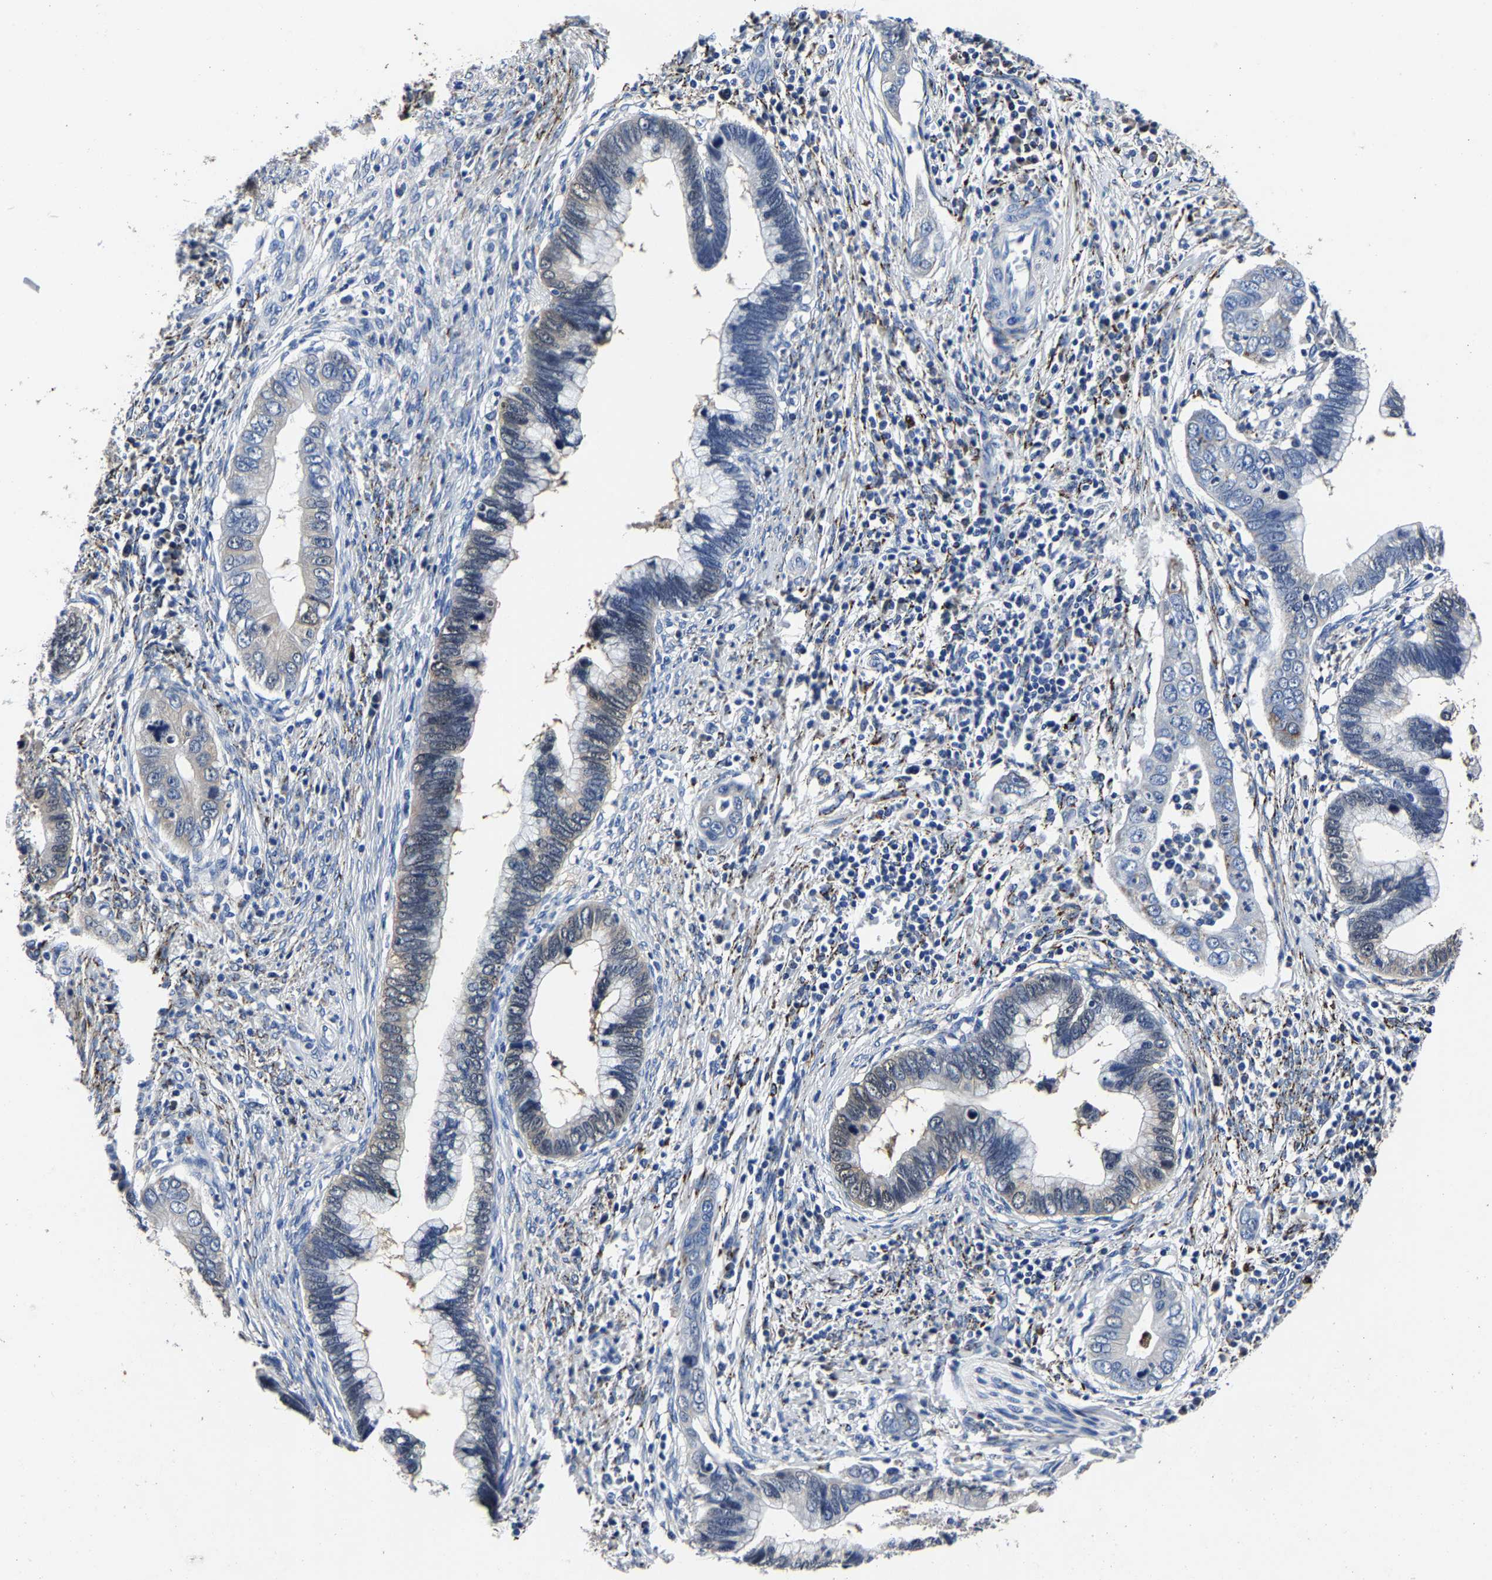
{"staining": {"intensity": "negative", "quantity": "none", "location": "none"}, "tissue": "cervical cancer", "cell_type": "Tumor cells", "image_type": "cancer", "snomed": [{"axis": "morphology", "description": "Adenocarcinoma, NOS"}, {"axis": "topography", "description": "Cervix"}], "caption": "An immunohistochemistry (IHC) photomicrograph of adenocarcinoma (cervical) is shown. There is no staining in tumor cells of adenocarcinoma (cervical).", "gene": "PSPH", "patient": {"sex": "female", "age": 44}}